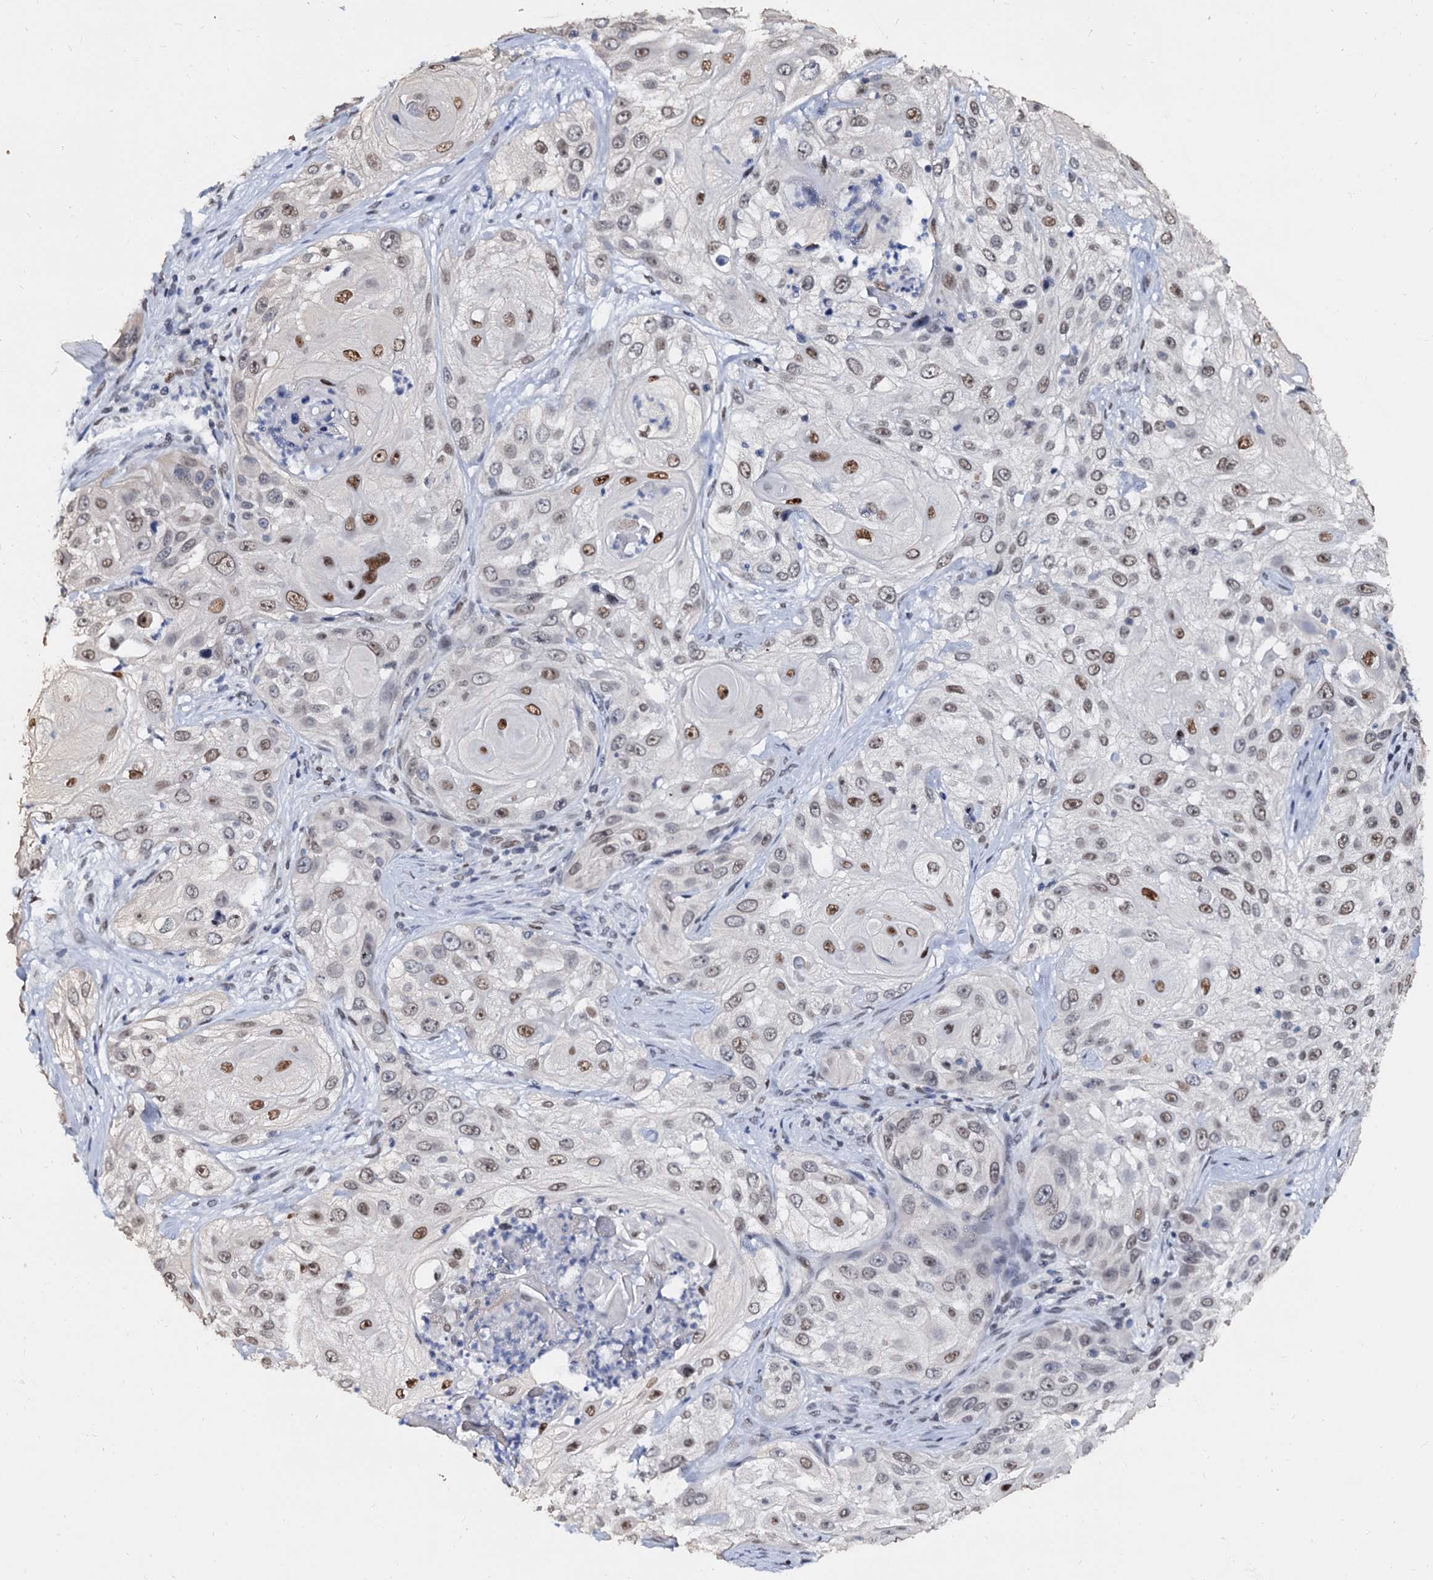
{"staining": {"intensity": "moderate", "quantity": "25%-75%", "location": "nuclear"}, "tissue": "skin cancer", "cell_type": "Tumor cells", "image_type": "cancer", "snomed": [{"axis": "morphology", "description": "Squamous cell carcinoma, NOS"}, {"axis": "topography", "description": "Skin"}], "caption": "Brown immunohistochemical staining in skin cancer (squamous cell carcinoma) exhibits moderate nuclear positivity in approximately 25%-75% of tumor cells.", "gene": "CMAS", "patient": {"sex": "female", "age": 44}}